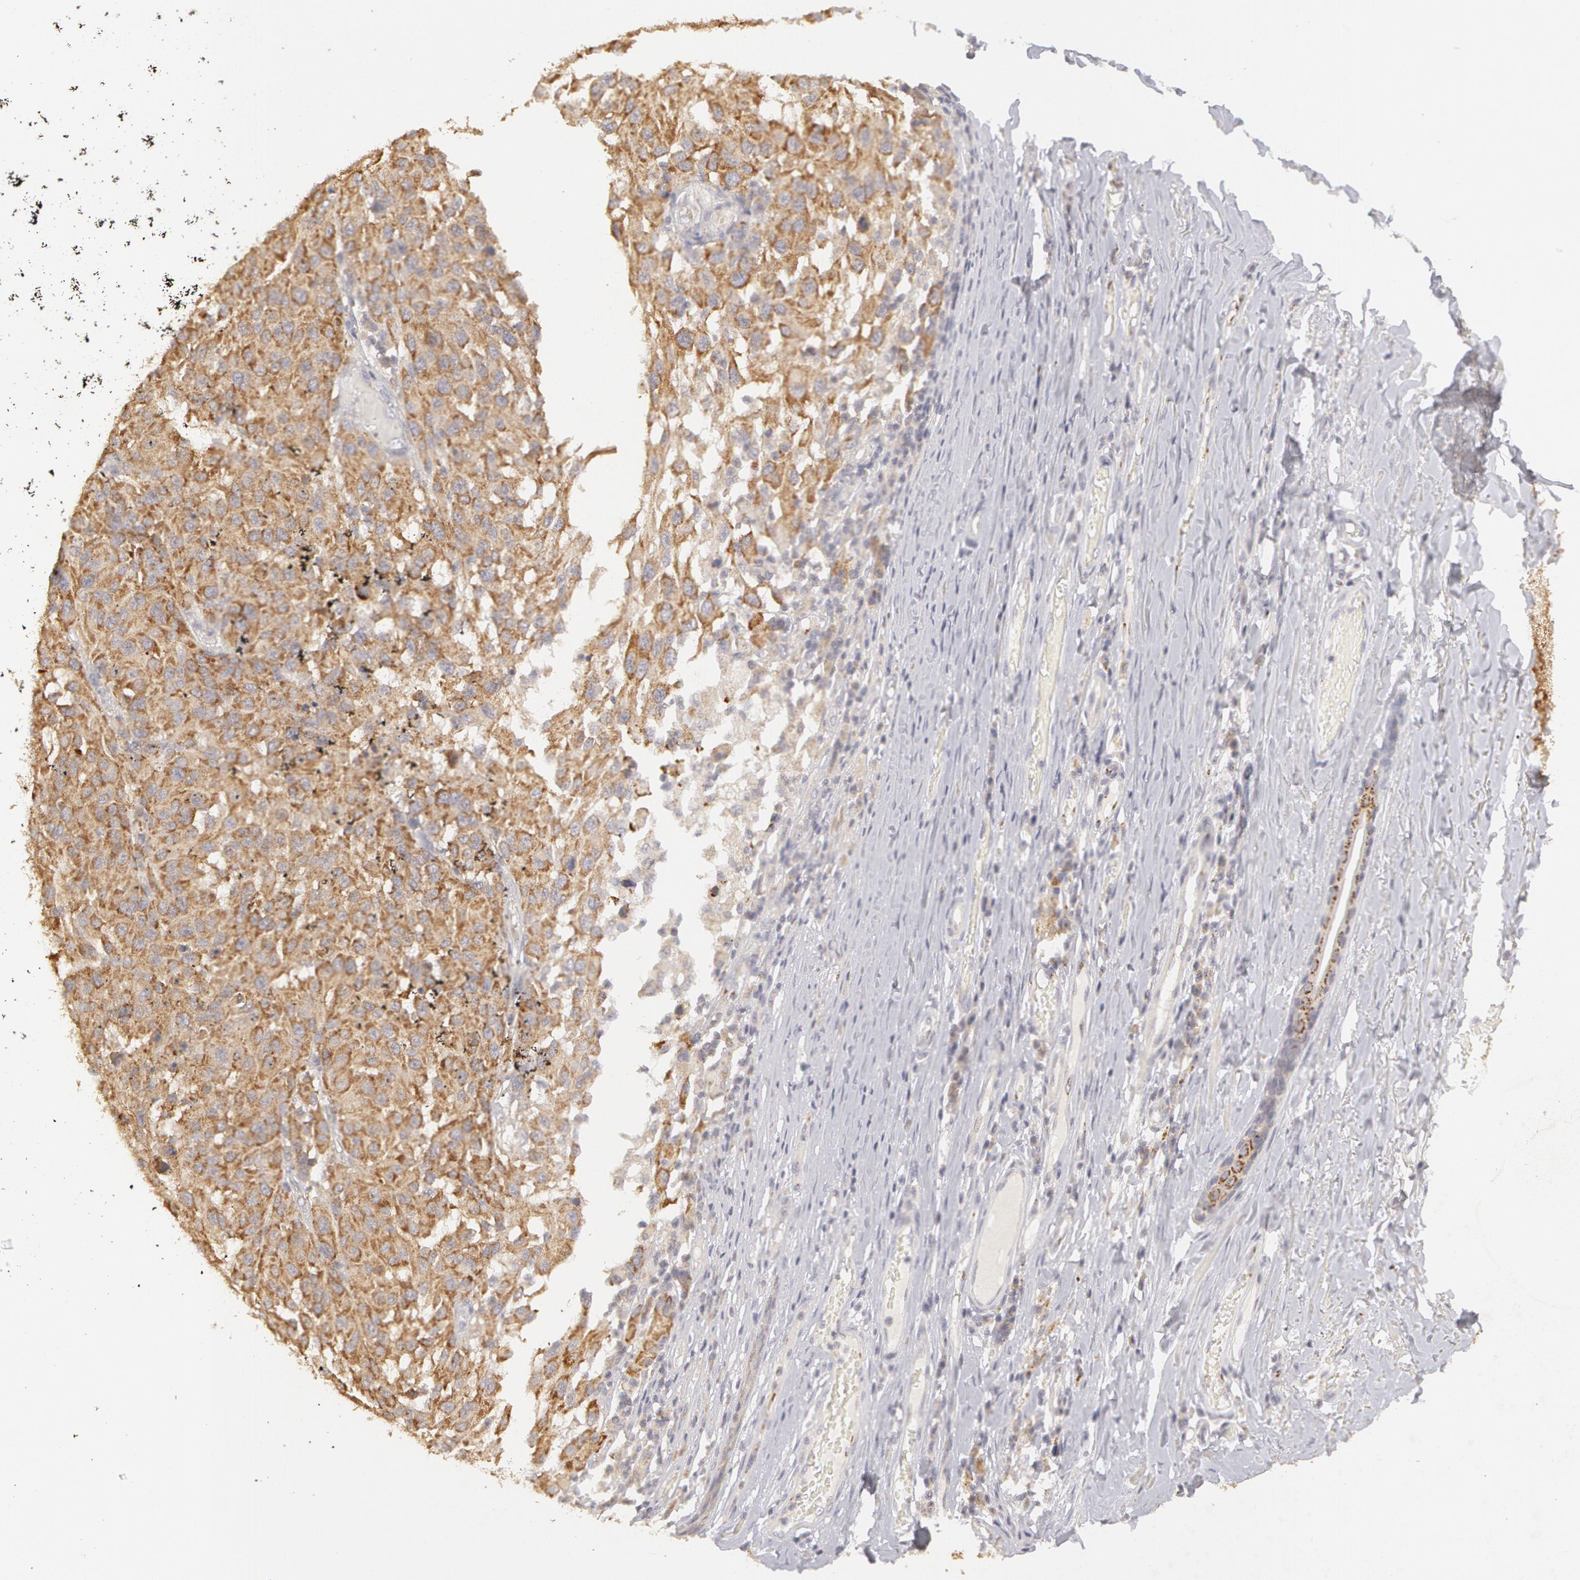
{"staining": {"intensity": "moderate", "quantity": ">75%", "location": "cytoplasmic/membranous"}, "tissue": "melanoma", "cell_type": "Tumor cells", "image_type": "cancer", "snomed": [{"axis": "morphology", "description": "Malignant melanoma, NOS"}, {"axis": "topography", "description": "Skin"}], "caption": "Immunohistochemical staining of melanoma shows medium levels of moderate cytoplasmic/membranous protein positivity in approximately >75% of tumor cells.", "gene": "ADPRH", "patient": {"sex": "female", "age": 77}}